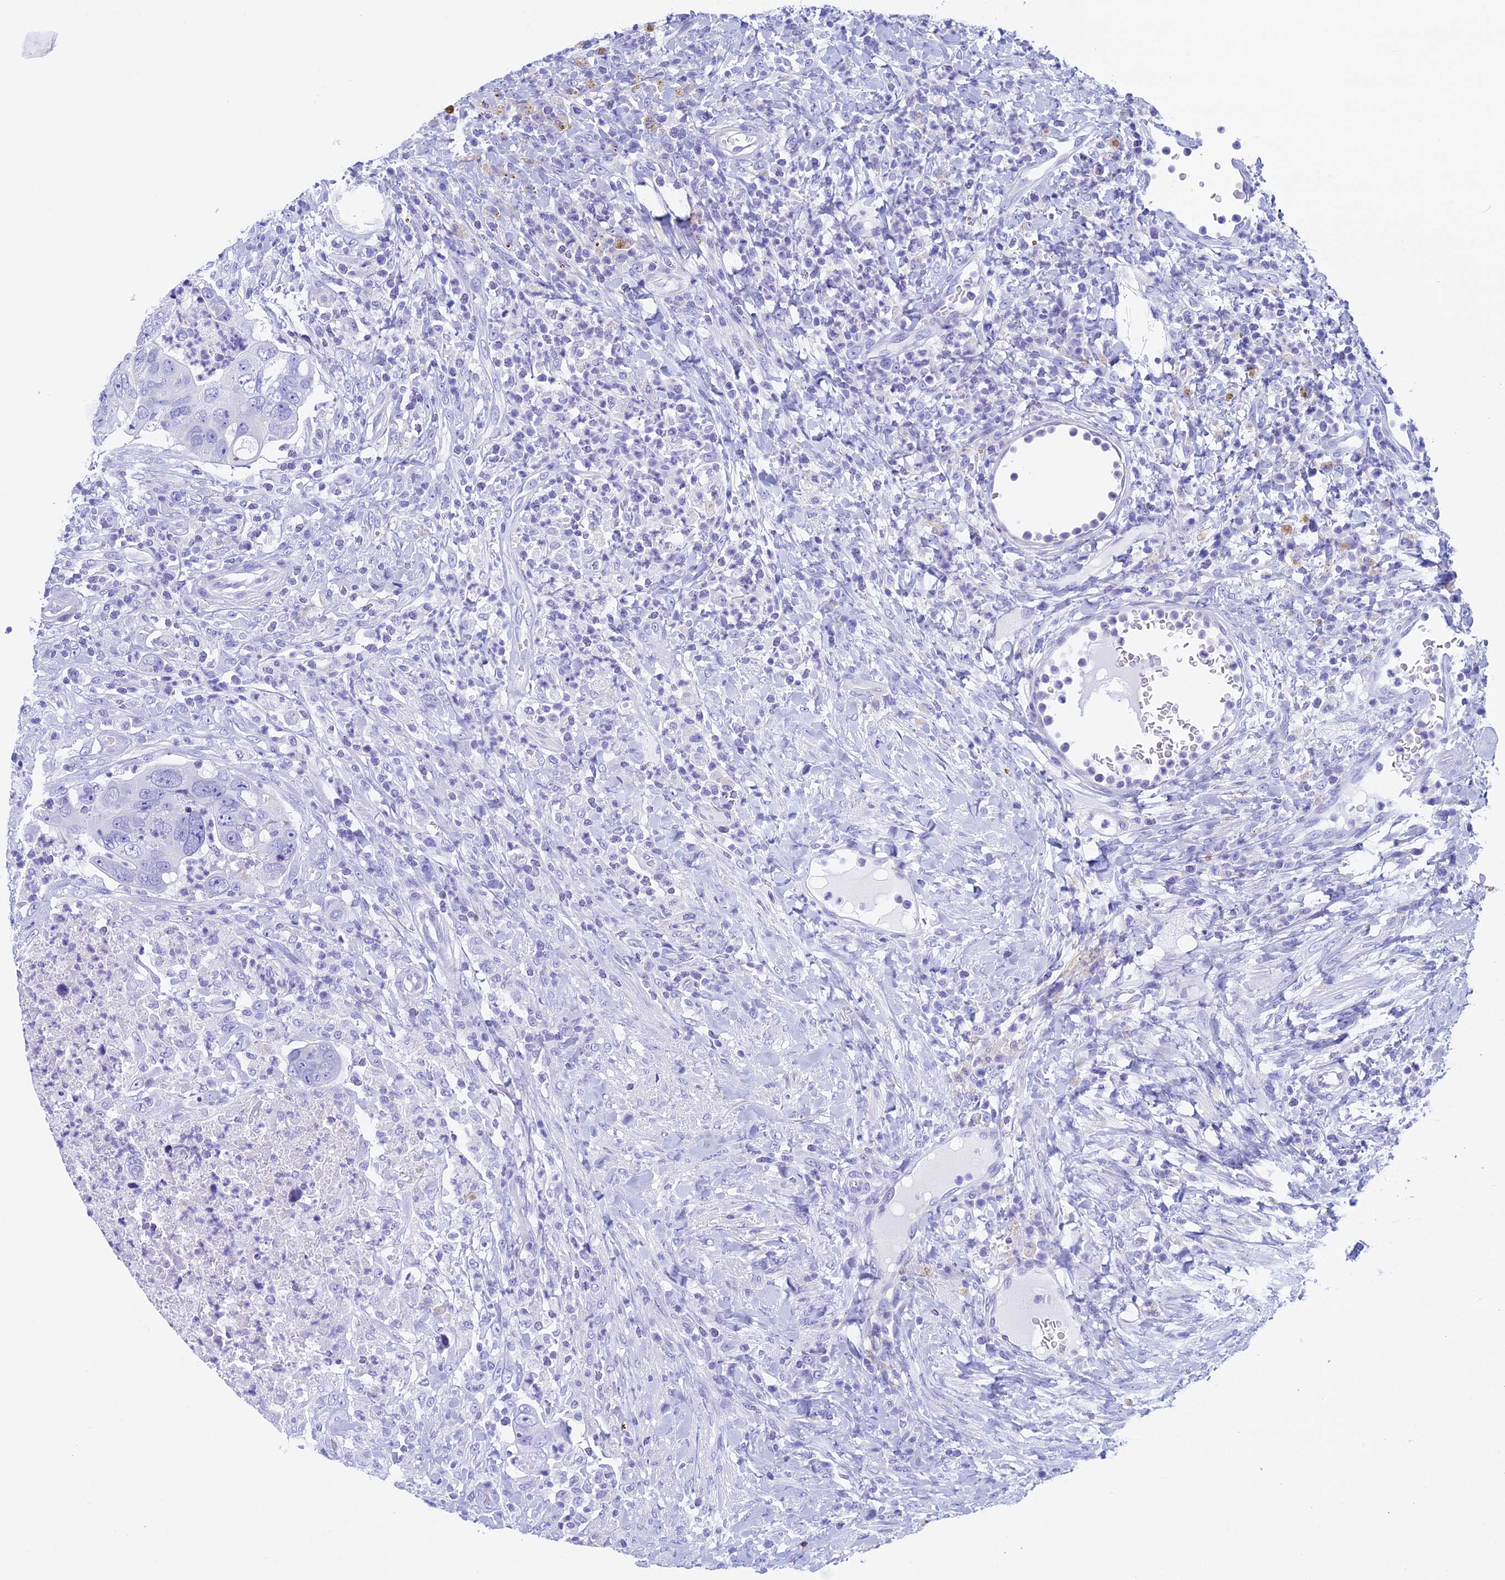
{"staining": {"intensity": "negative", "quantity": "none", "location": "none"}, "tissue": "colorectal cancer", "cell_type": "Tumor cells", "image_type": "cancer", "snomed": [{"axis": "morphology", "description": "Adenocarcinoma, NOS"}, {"axis": "topography", "description": "Rectum"}], "caption": "An image of human colorectal cancer is negative for staining in tumor cells.", "gene": "FAM169A", "patient": {"sex": "male", "age": 59}}